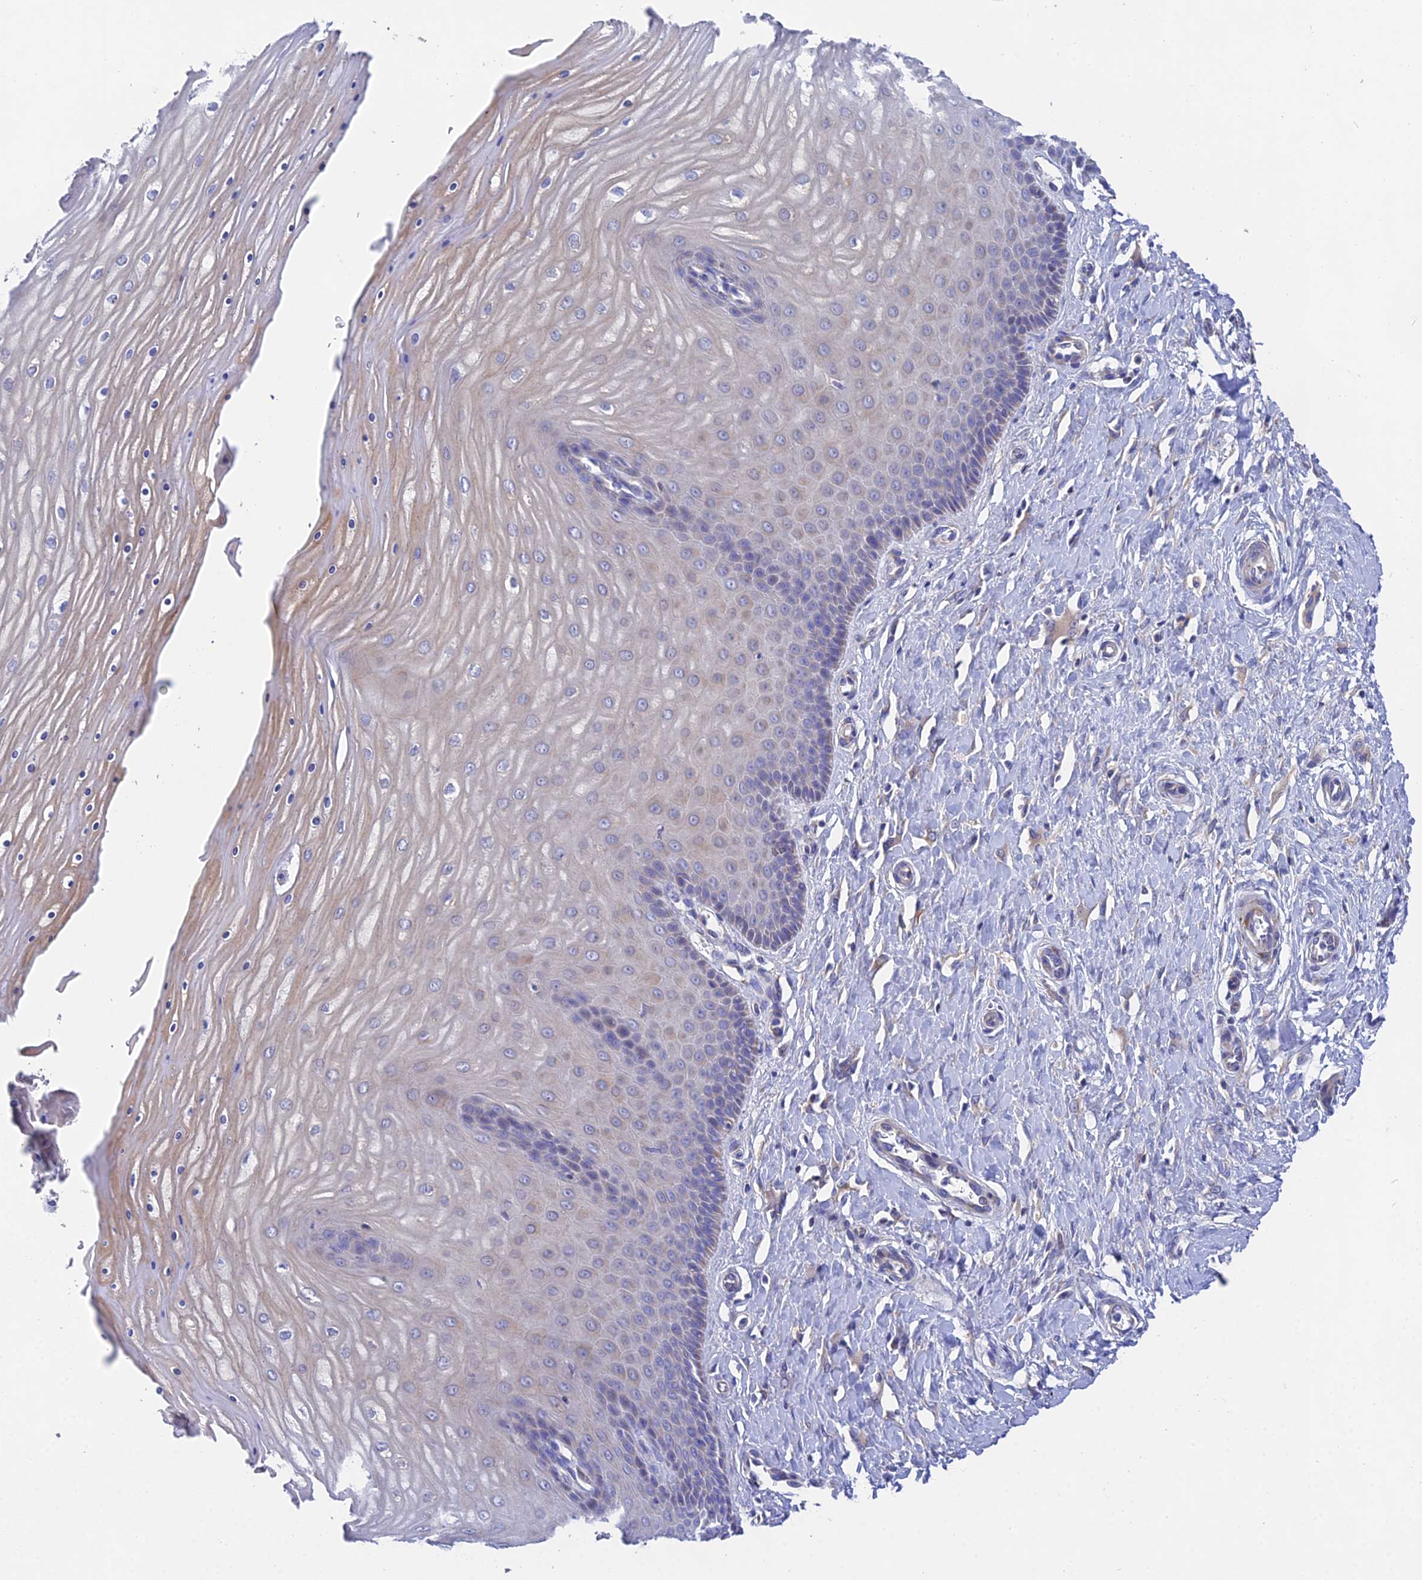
{"staining": {"intensity": "weak", "quantity": "<25%", "location": "cytoplasmic/membranous"}, "tissue": "cervix", "cell_type": "Squamous epithelial cells", "image_type": "normal", "snomed": [{"axis": "morphology", "description": "Normal tissue, NOS"}, {"axis": "topography", "description": "Cervix"}], "caption": "An immunohistochemistry (IHC) micrograph of benign cervix is shown. There is no staining in squamous epithelial cells of cervix.", "gene": "PPP2R2A", "patient": {"sex": "female", "age": 55}}